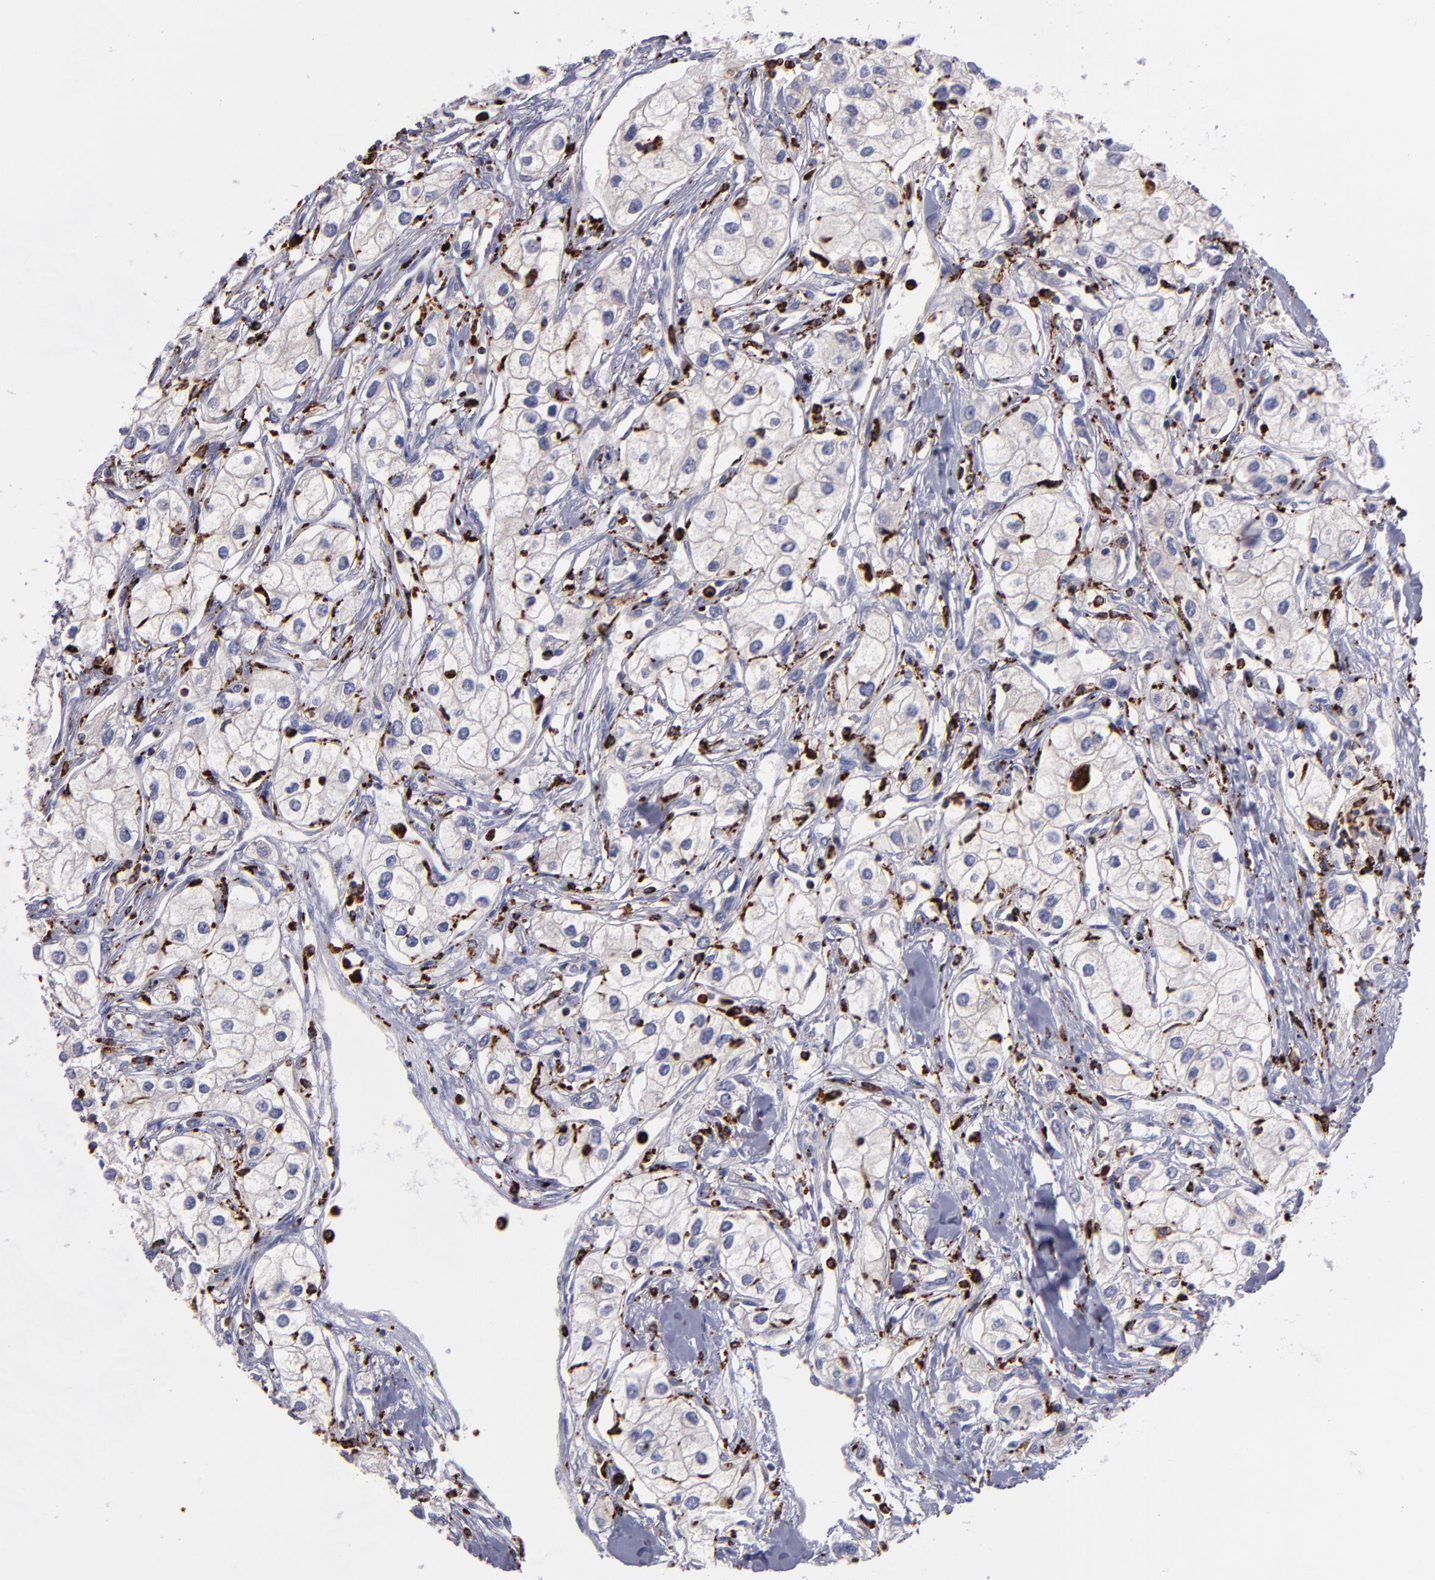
{"staining": {"intensity": "negative", "quantity": "none", "location": "none"}, "tissue": "renal cancer", "cell_type": "Tumor cells", "image_type": "cancer", "snomed": [{"axis": "morphology", "description": "Adenocarcinoma, NOS"}, {"axis": "topography", "description": "Kidney"}], "caption": "High power microscopy image of an immunohistochemistry (IHC) photomicrograph of renal cancer, revealing no significant staining in tumor cells. (DAB IHC visualized using brightfield microscopy, high magnification).", "gene": "CTSS", "patient": {"sex": "male", "age": 57}}